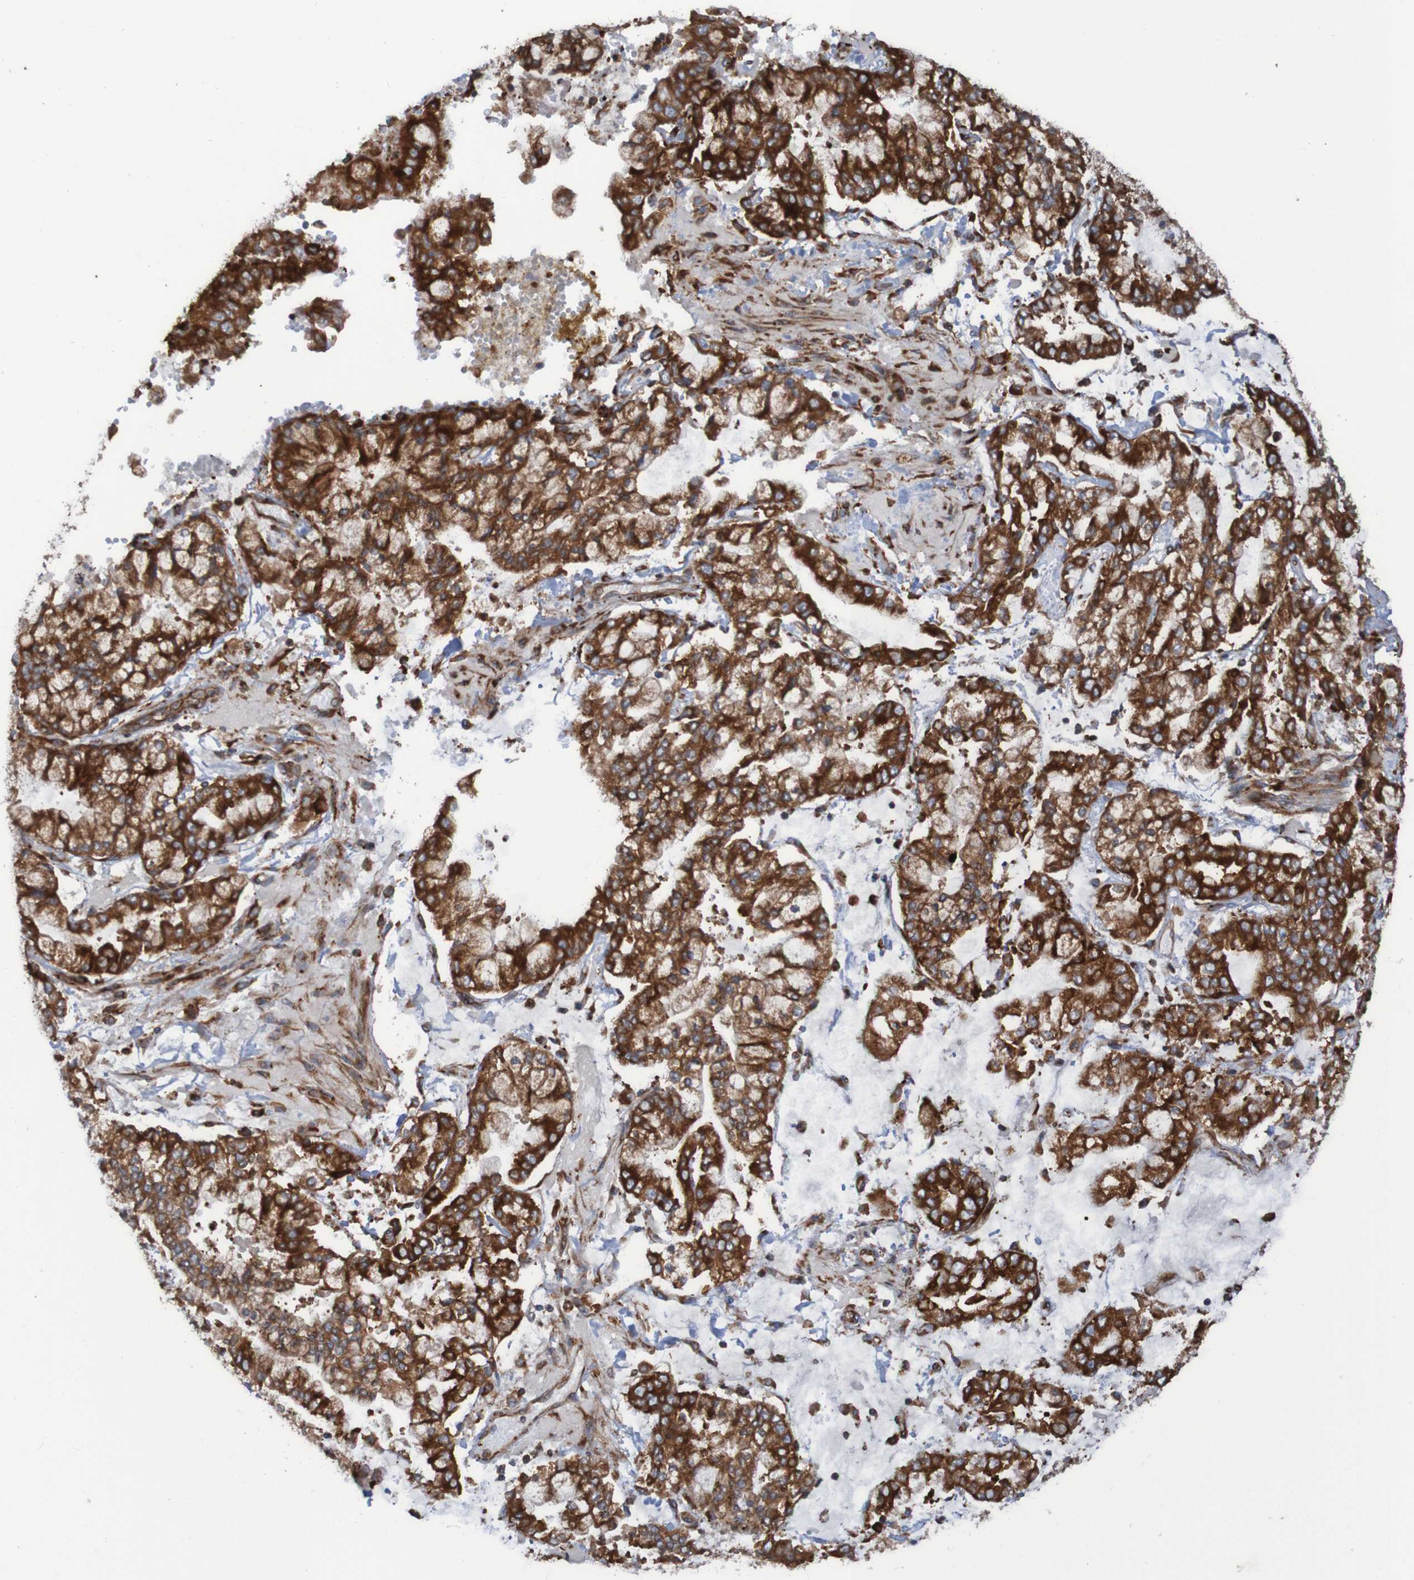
{"staining": {"intensity": "strong", "quantity": ">75%", "location": "cytoplasmic/membranous"}, "tissue": "stomach cancer", "cell_type": "Tumor cells", "image_type": "cancer", "snomed": [{"axis": "morphology", "description": "Adenocarcinoma, NOS"}, {"axis": "topography", "description": "Stomach"}], "caption": "High-power microscopy captured an IHC image of stomach cancer, revealing strong cytoplasmic/membranous expression in approximately >75% of tumor cells. (IHC, brightfield microscopy, high magnification).", "gene": "RPL10", "patient": {"sex": "male", "age": 76}}